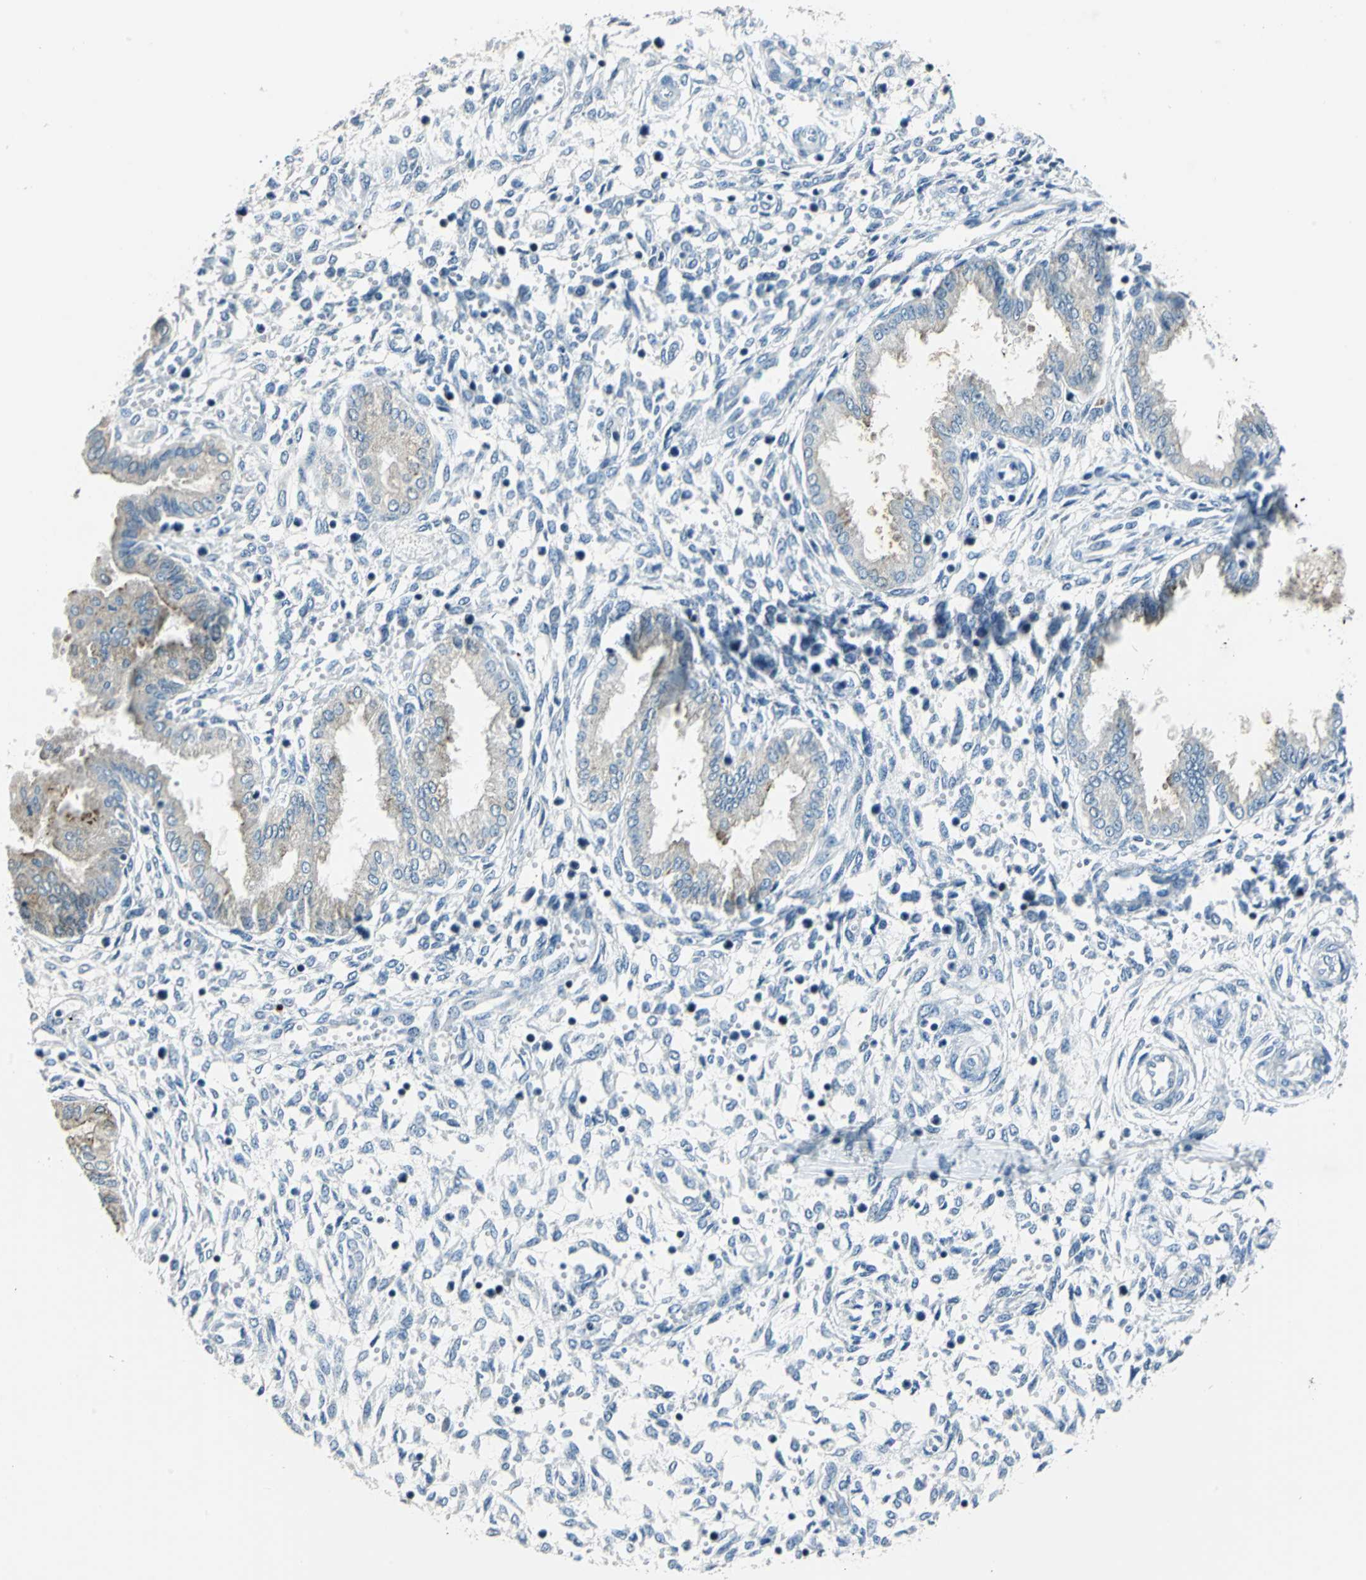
{"staining": {"intensity": "negative", "quantity": "none", "location": "none"}, "tissue": "endometrium", "cell_type": "Cells in endometrial stroma", "image_type": "normal", "snomed": [{"axis": "morphology", "description": "Normal tissue, NOS"}, {"axis": "topography", "description": "Endometrium"}], "caption": "Immunohistochemical staining of unremarkable human endometrium demonstrates no significant expression in cells in endometrial stroma. (Brightfield microscopy of DAB immunohistochemistry at high magnification).", "gene": "HCFC2", "patient": {"sex": "female", "age": 33}}